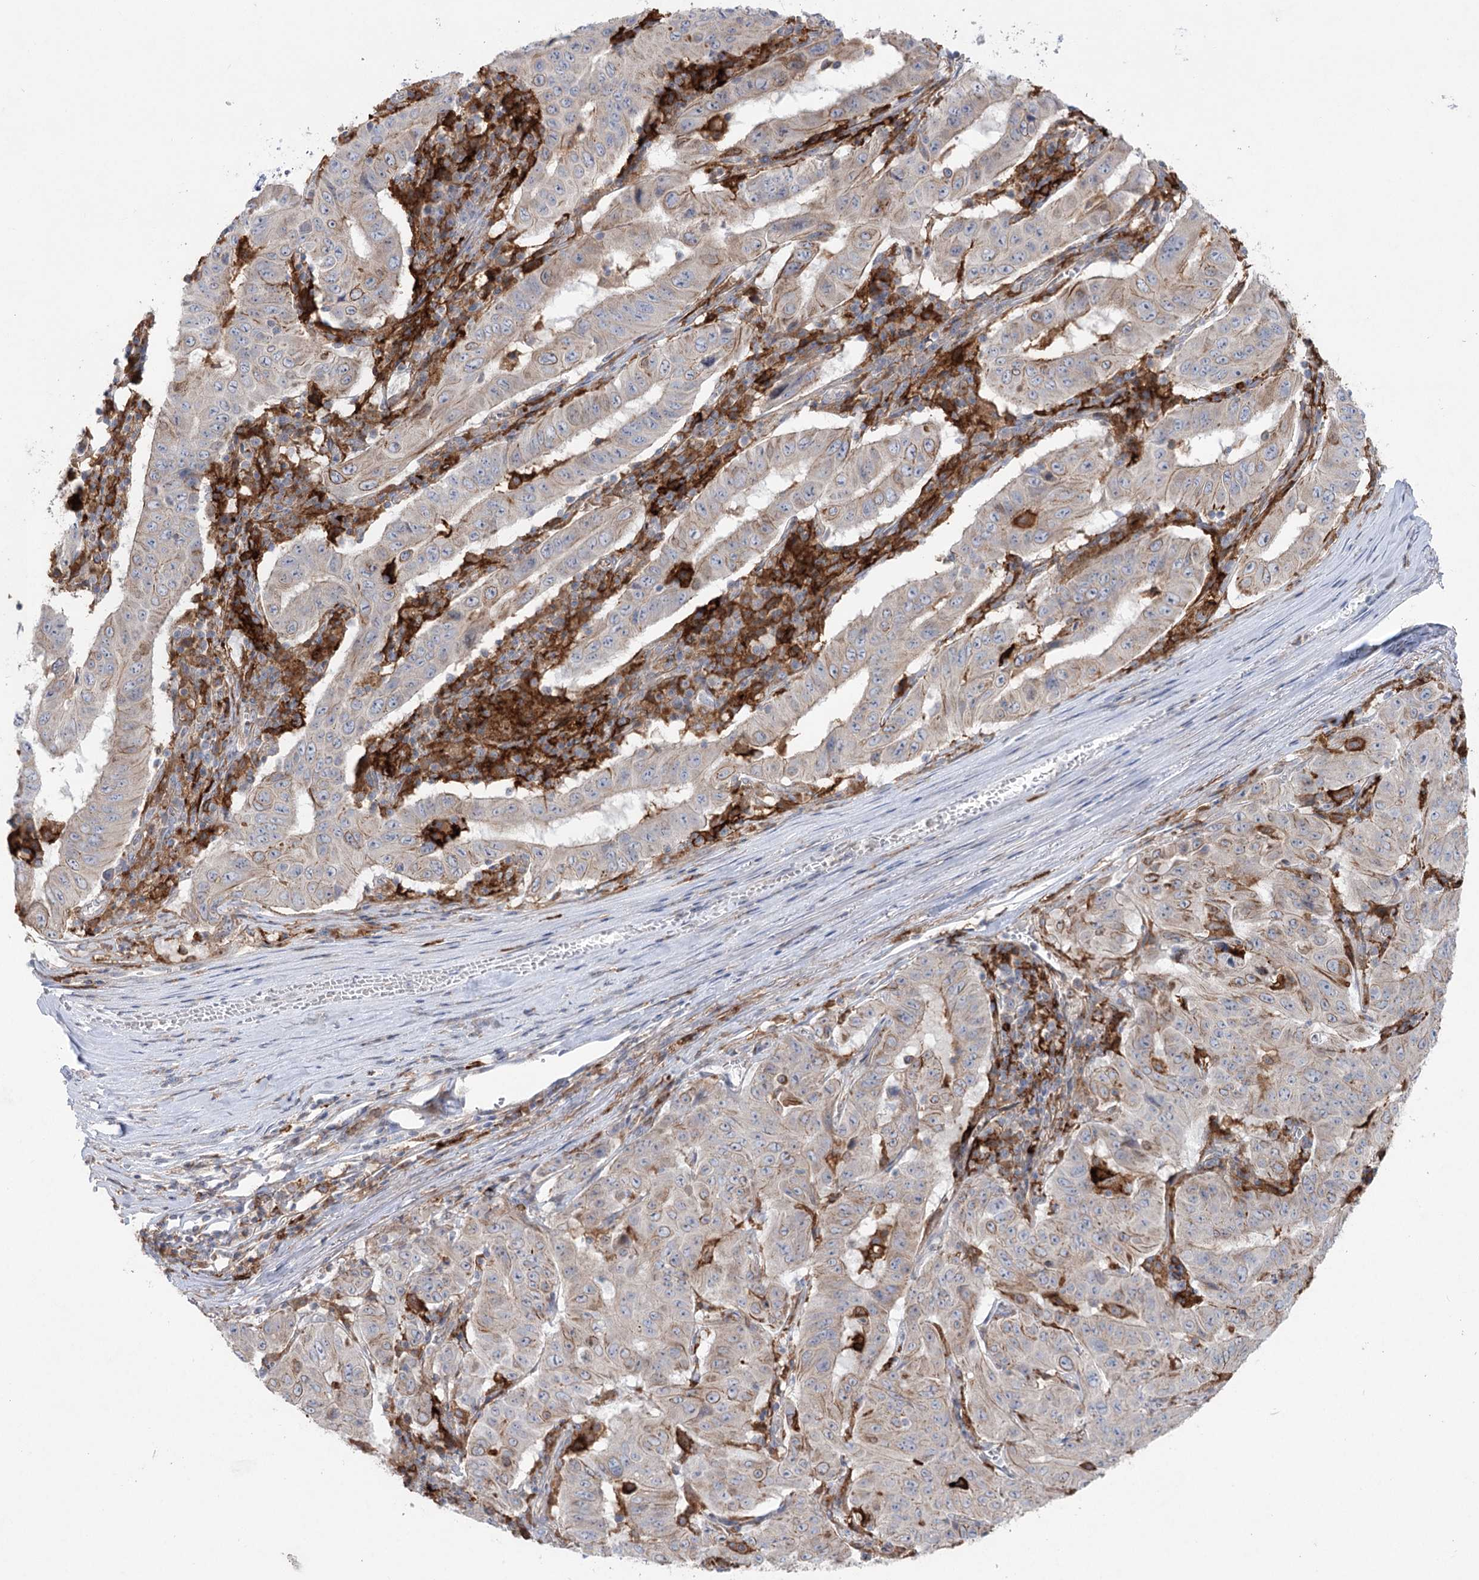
{"staining": {"intensity": "weak", "quantity": "25%-75%", "location": "cytoplasmic/membranous"}, "tissue": "pancreatic cancer", "cell_type": "Tumor cells", "image_type": "cancer", "snomed": [{"axis": "morphology", "description": "Adenocarcinoma, NOS"}, {"axis": "topography", "description": "Pancreas"}], "caption": "The micrograph displays immunohistochemical staining of adenocarcinoma (pancreatic). There is weak cytoplasmic/membranous positivity is present in approximately 25%-75% of tumor cells.", "gene": "SCN11A", "patient": {"sex": "male", "age": 63}}